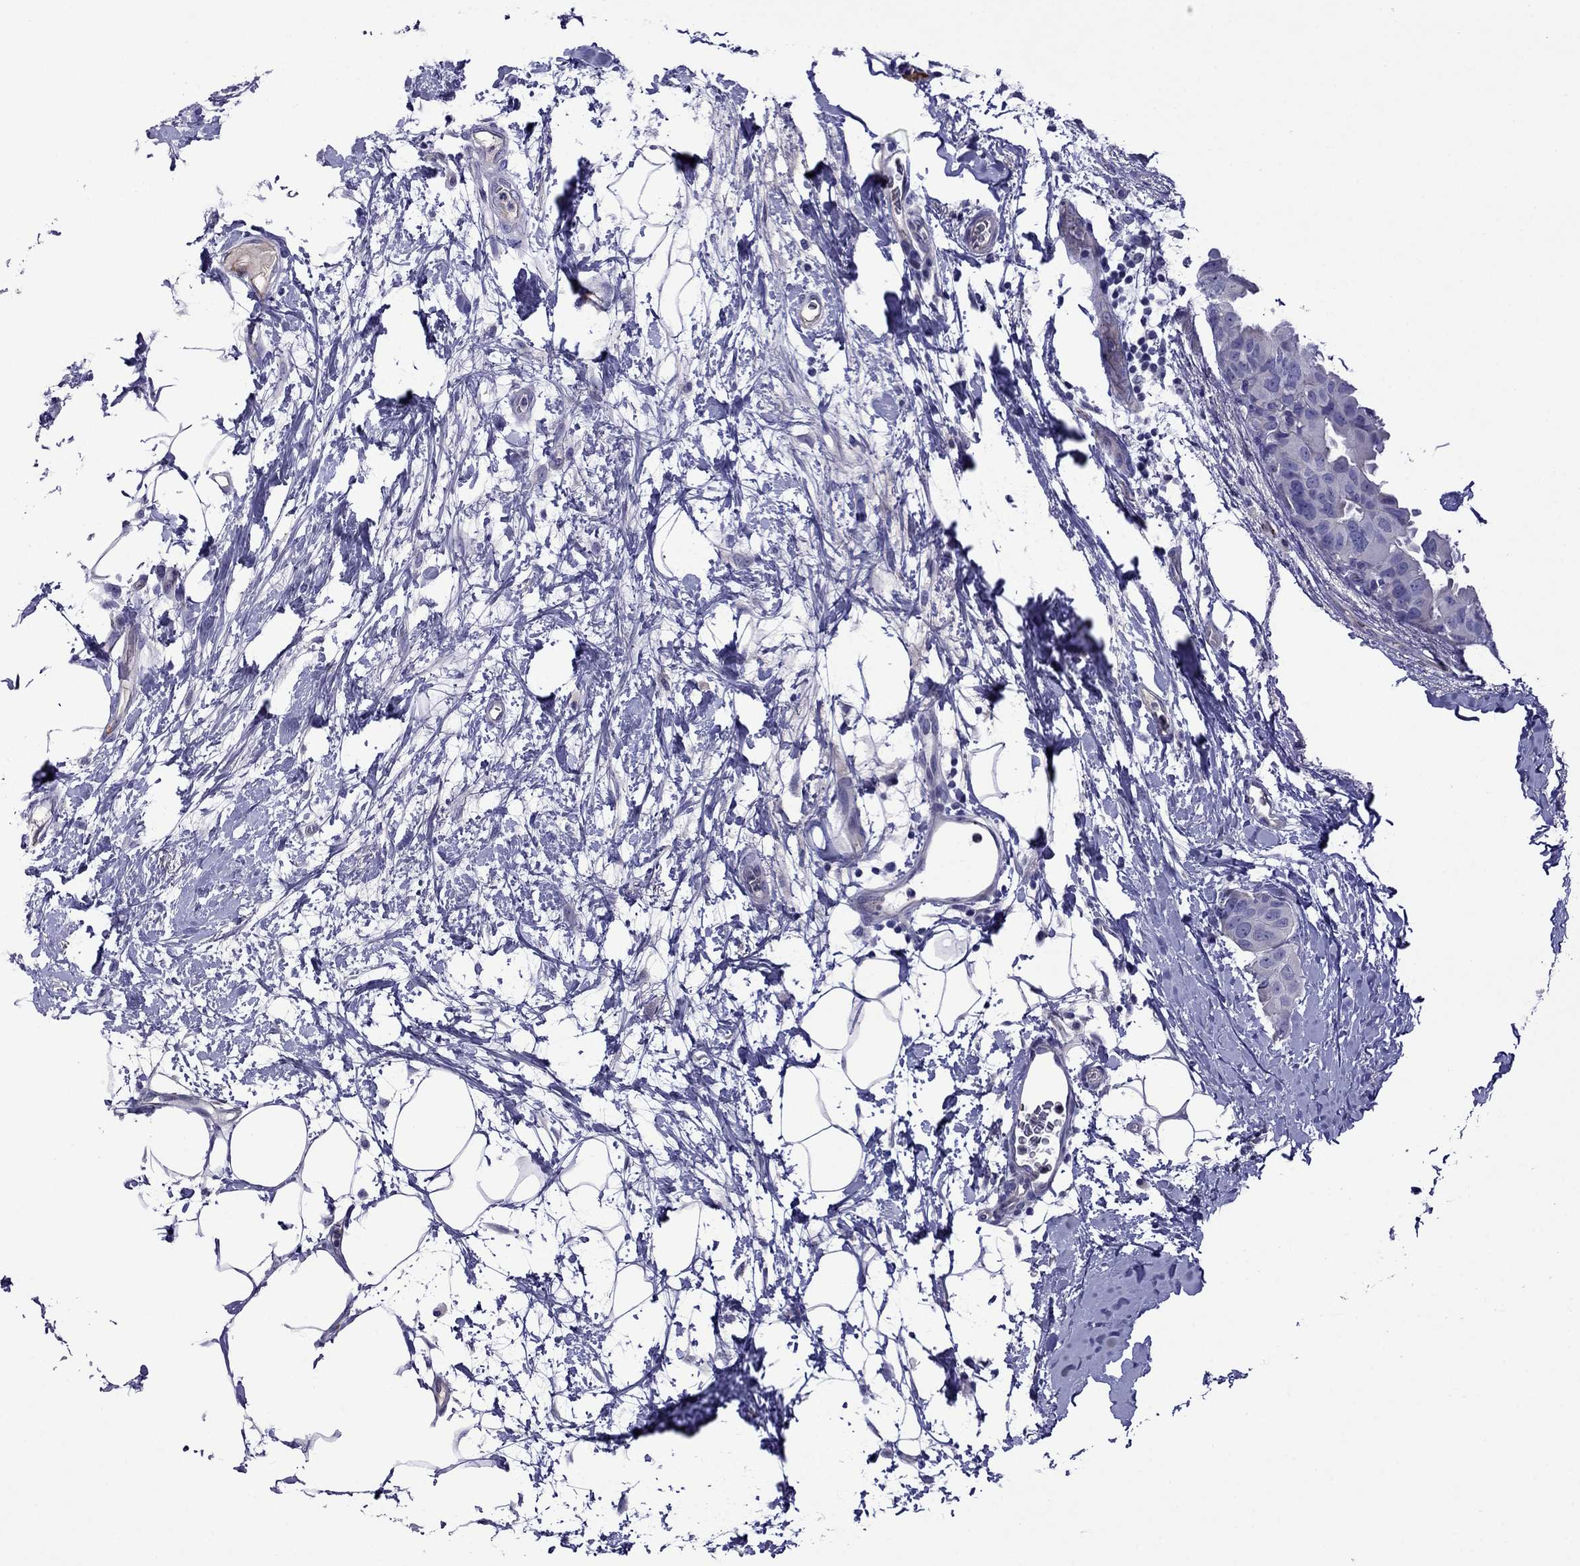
{"staining": {"intensity": "negative", "quantity": "none", "location": "none"}, "tissue": "breast cancer", "cell_type": "Tumor cells", "image_type": "cancer", "snomed": [{"axis": "morphology", "description": "Normal tissue, NOS"}, {"axis": "morphology", "description": "Duct carcinoma"}, {"axis": "topography", "description": "Breast"}], "caption": "IHC image of human intraductal carcinoma (breast) stained for a protein (brown), which exhibits no staining in tumor cells.", "gene": "STAR", "patient": {"sex": "female", "age": 40}}